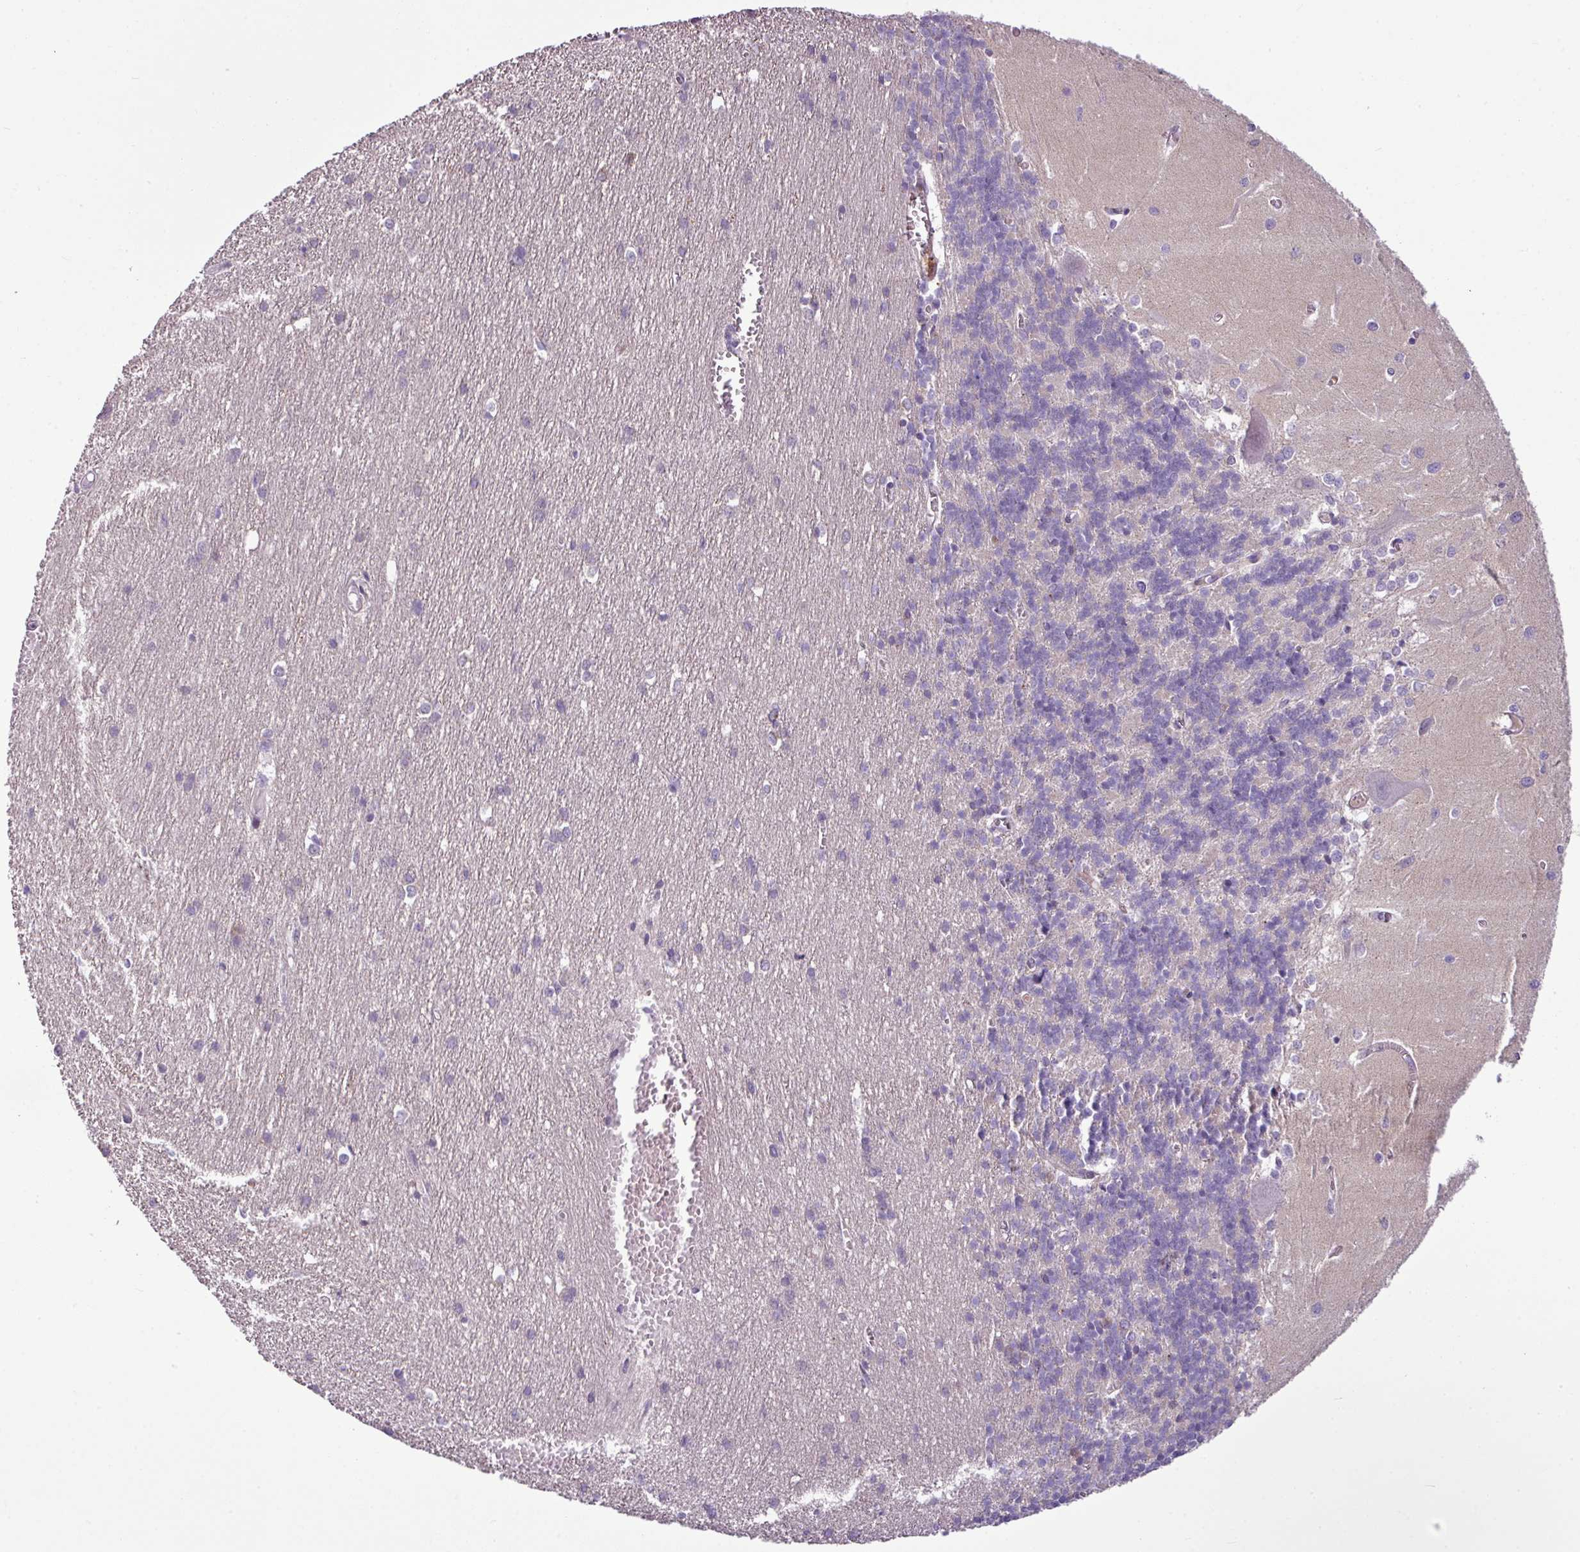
{"staining": {"intensity": "negative", "quantity": "none", "location": "none"}, "tissue": "cerebellum", "cell_type": "Cells in granular layer", "image_type": "normal", "snomed": [{"axis": "morphology", "description": "Normal tissue, NOS"}, {"axis": "topography", "description": "Cerebellum"}], "caption": "The micrograph shows no significant staining in cells in granular layer of cerebellum. Brightfield microscopy of IHC stained with DAB (brown) and hematoxylin (blue), captured at high magnification.", "gene": "TMEM178B", "patient": {"sex": "male", "age": 37}}